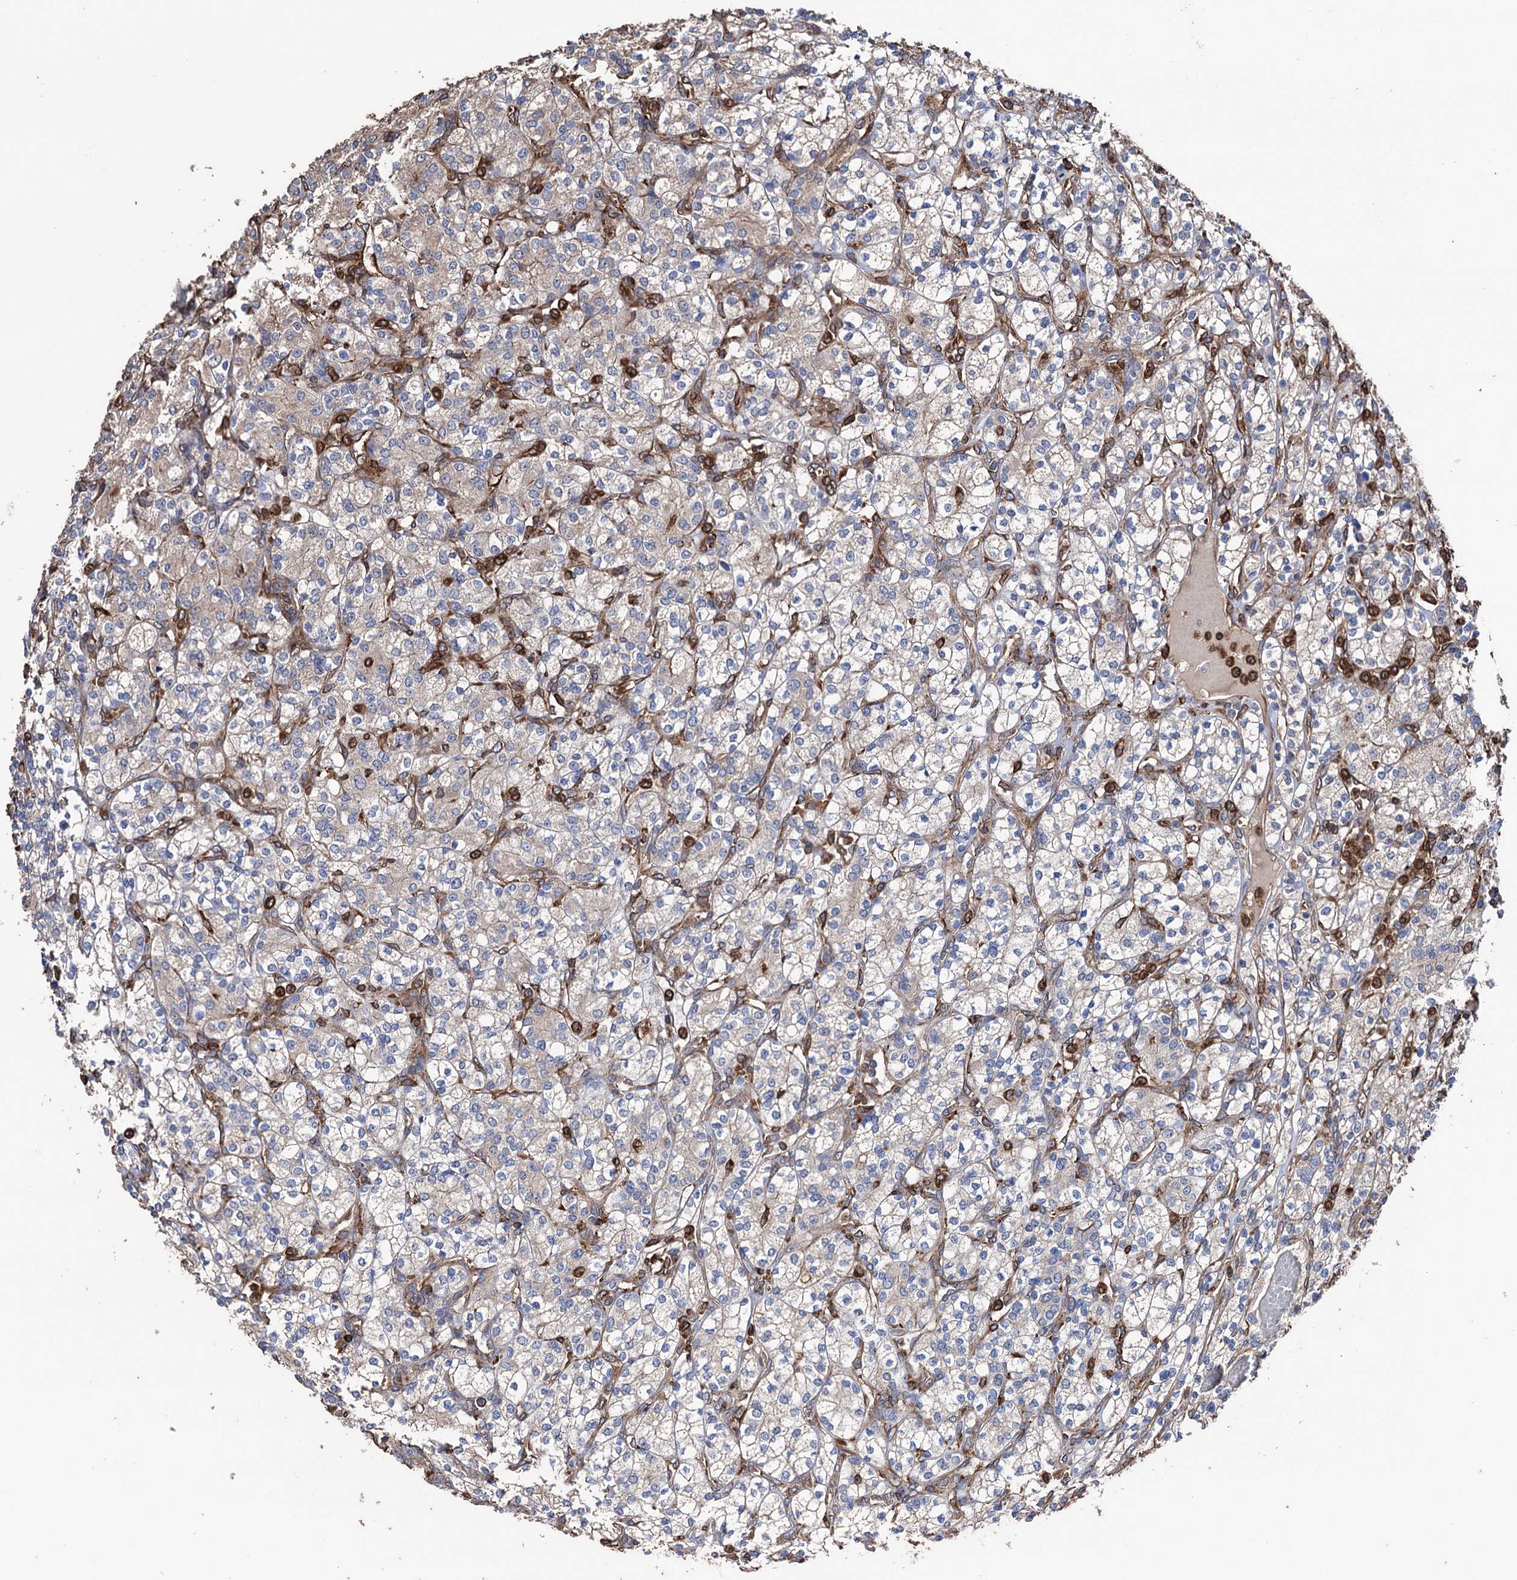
{"staining": {"intensity": "weak", "quantity": "<25%", "location": "cytoplasmic/membranous"}, "tissue": "renal cancer", "cell_type": "Tumor cells", "image_type": "cancer", "snomed": [{"axis": "morphology", "description": "Adenocarcinoma, NOS"}, {"axis": "topography", "description": "Kidney"}], "caption": "Tumor cells show no significant expression in renal cancer (adenocarcinoma).", "gene": "STING1", "patient": {"sex": "male", "age": 77}}